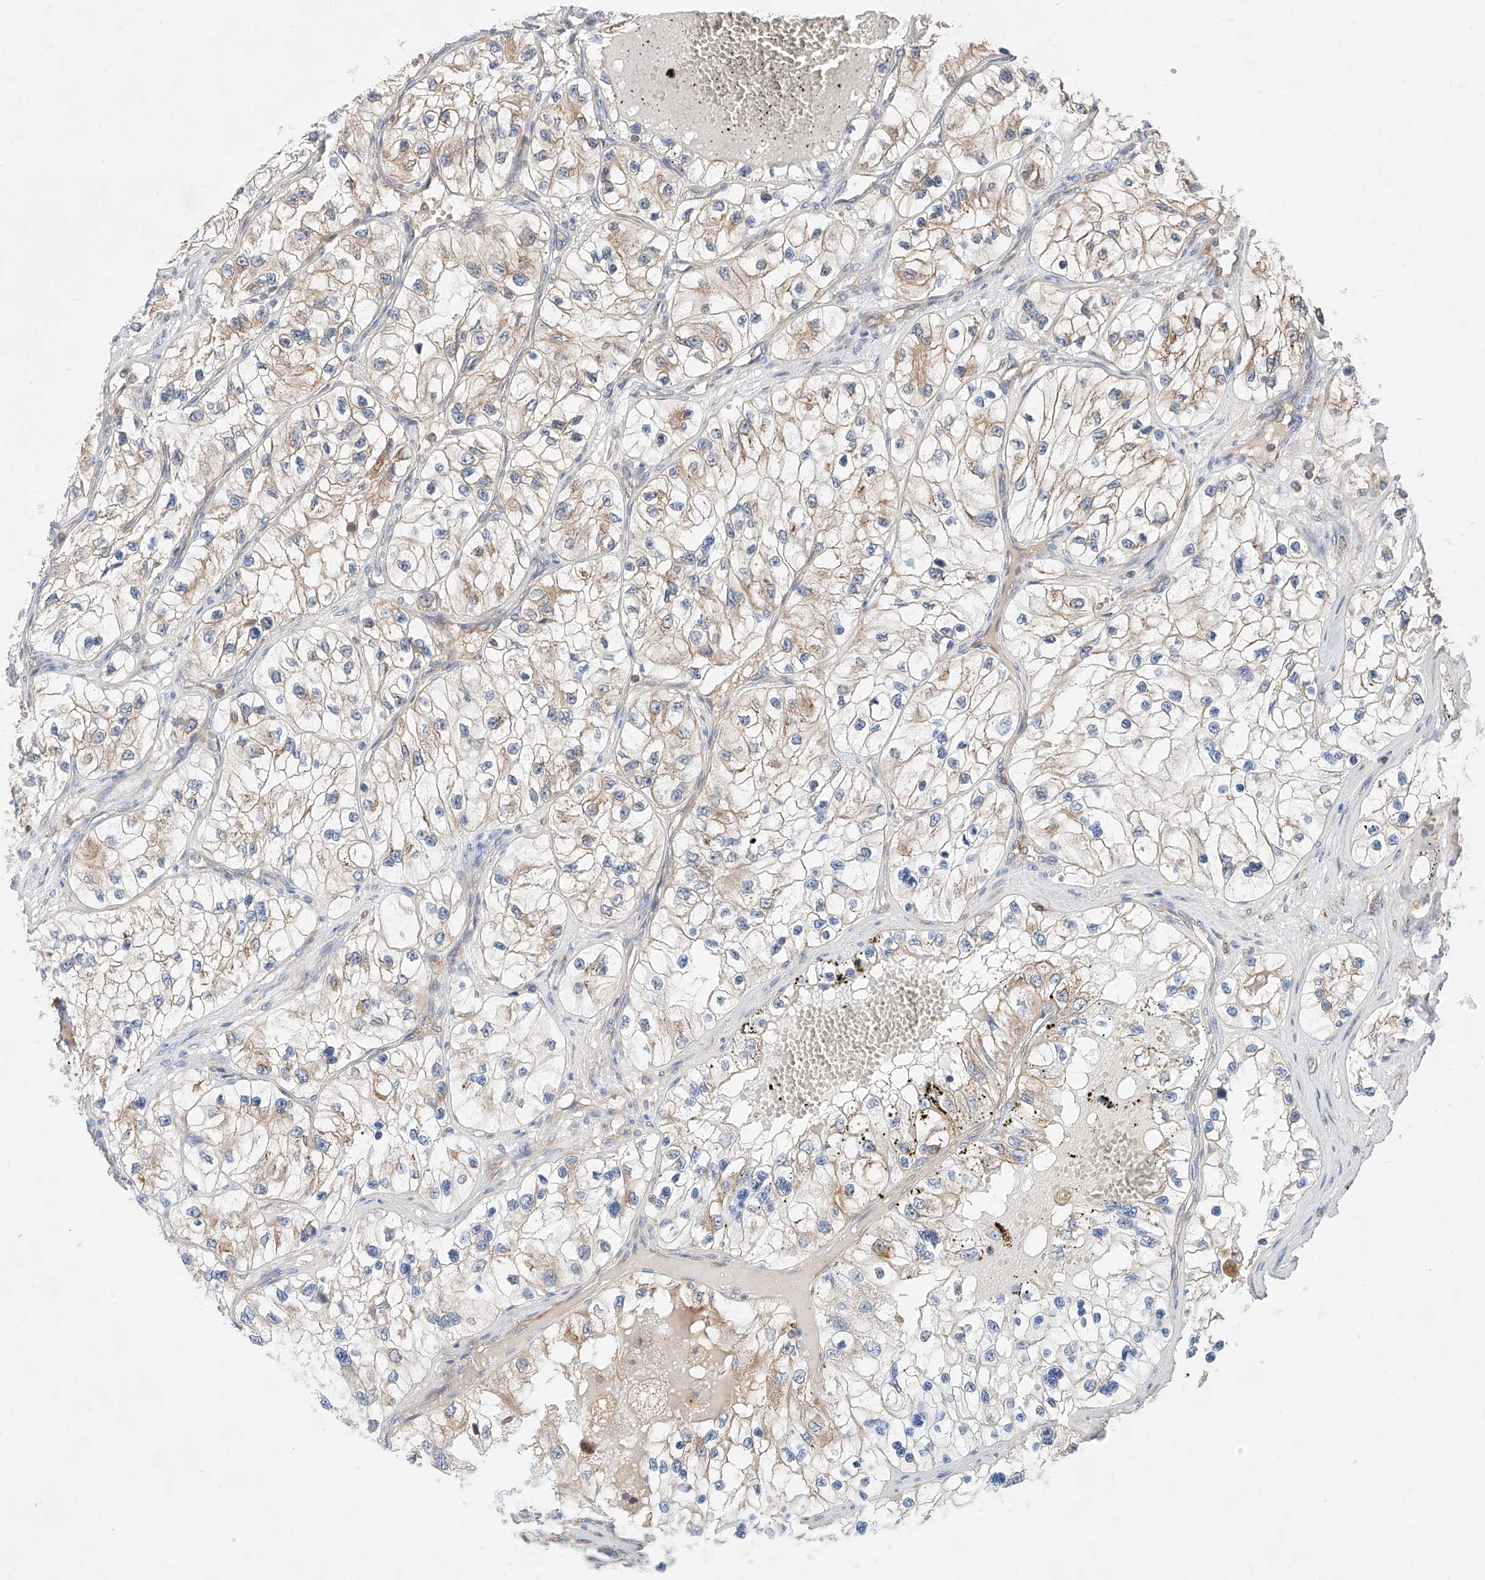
{"staining": {"intensity": "weak", "quantity": "25%-75%", "location": "cytoplasmic/membranous"}, "tissue": "renal cancer", "cell_type": "Tumor cells", "image_type": "cancer", "snomed": [{"axis": "morphology", "description": "Adenocarcinoma, NOS"}, {"axis": "topography", "description": "Kidney"}], "caption": "The photomicrograph demonstrates immunohistochemical staining of adenocarcinoma (renal). There is weak cytoplasmic/membranous positivity is present in approximately 25%-75% of tumor cells. Immunohistochemistry (ihc) stains the protein in brown and the nuclei are stained blue.", "gene": "RUSC1", "patient": {"sex": "female", "age": 57}}